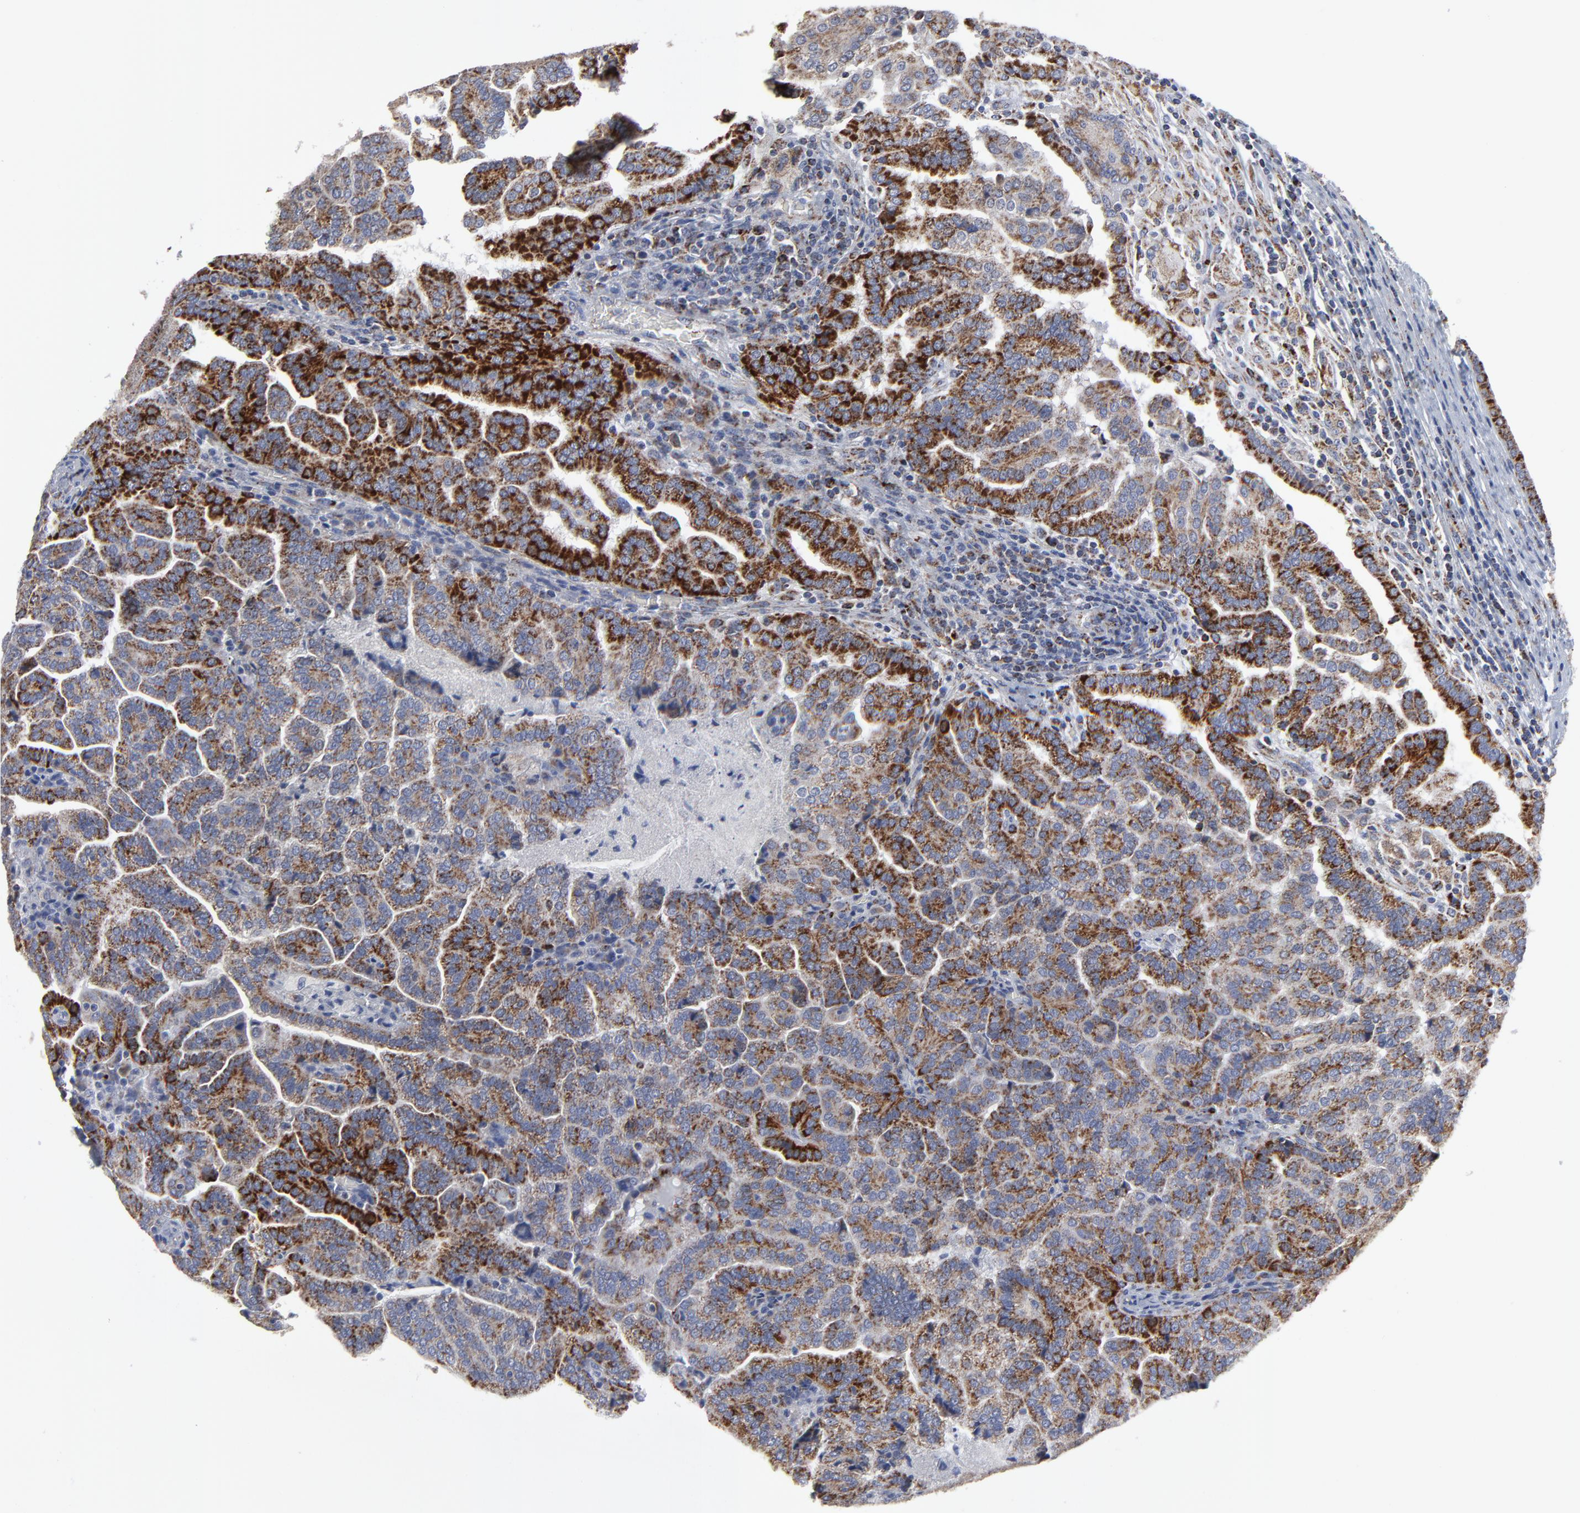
{"staining": {"intensity": "strong", "quantity": "25%-75%", "location": "cytoplasmic/membranous"}, "tissue": "renal cancer", "cell_type": "Tumor cells", "image_type": "cancer", "snomed": [{"axis": "morphology", "description": "Adenocarcinoma, NOS"}, {"axis": "topography", "description": "Kidney"}], "caption": "Tumor cells reveal high levels of strong cytoplasmic/membranous positivity in approximately 25%-75% of cells in human renal adenocarcinoma.", "gene": "TXNRD2", "patient": {"sex": "male", "age": 61}}